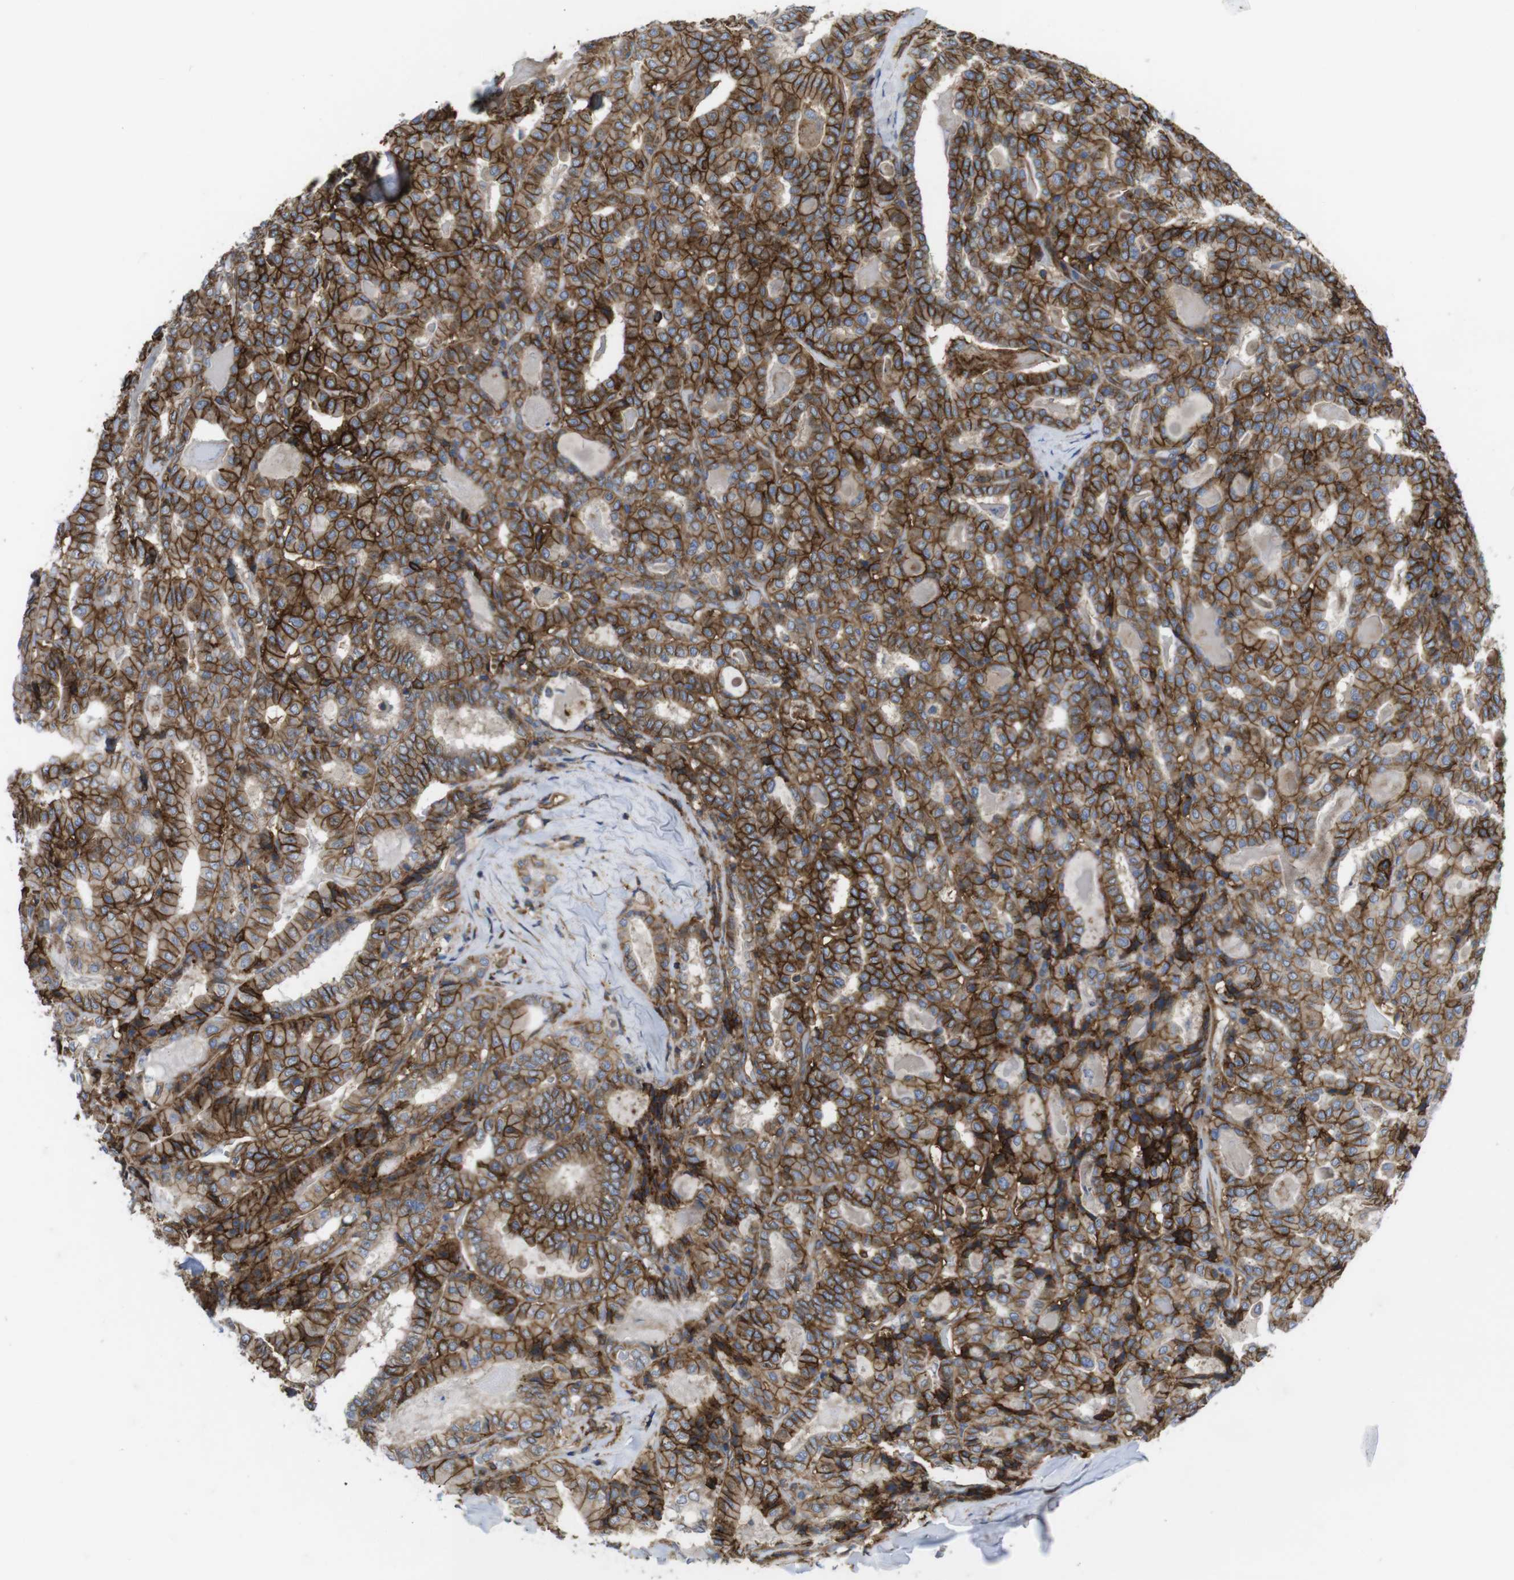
{"staining": {"intensity": "strong", "quantity": ">75%", "location": "cytoplasmic/membranous"}, "tissue": "thyroid cancer", "cell_type": "Tumor cells", "image_type": "cancer", "snomed": [{"axis": "morphology", "description": "Papillary adenocarcinoma, NOS"}, {"axis": "topography", "description": "Thyroid gland"}], "caption": "The micrograph reveals immunohistochemical staining of thyroid papillary adenocarcinoma. There is strong cytoplasmic/membranous staining is identified in approximately >75% of tumor cells.", "gene": "CCR6", "patient": {"sex": "female", "age": 42}}